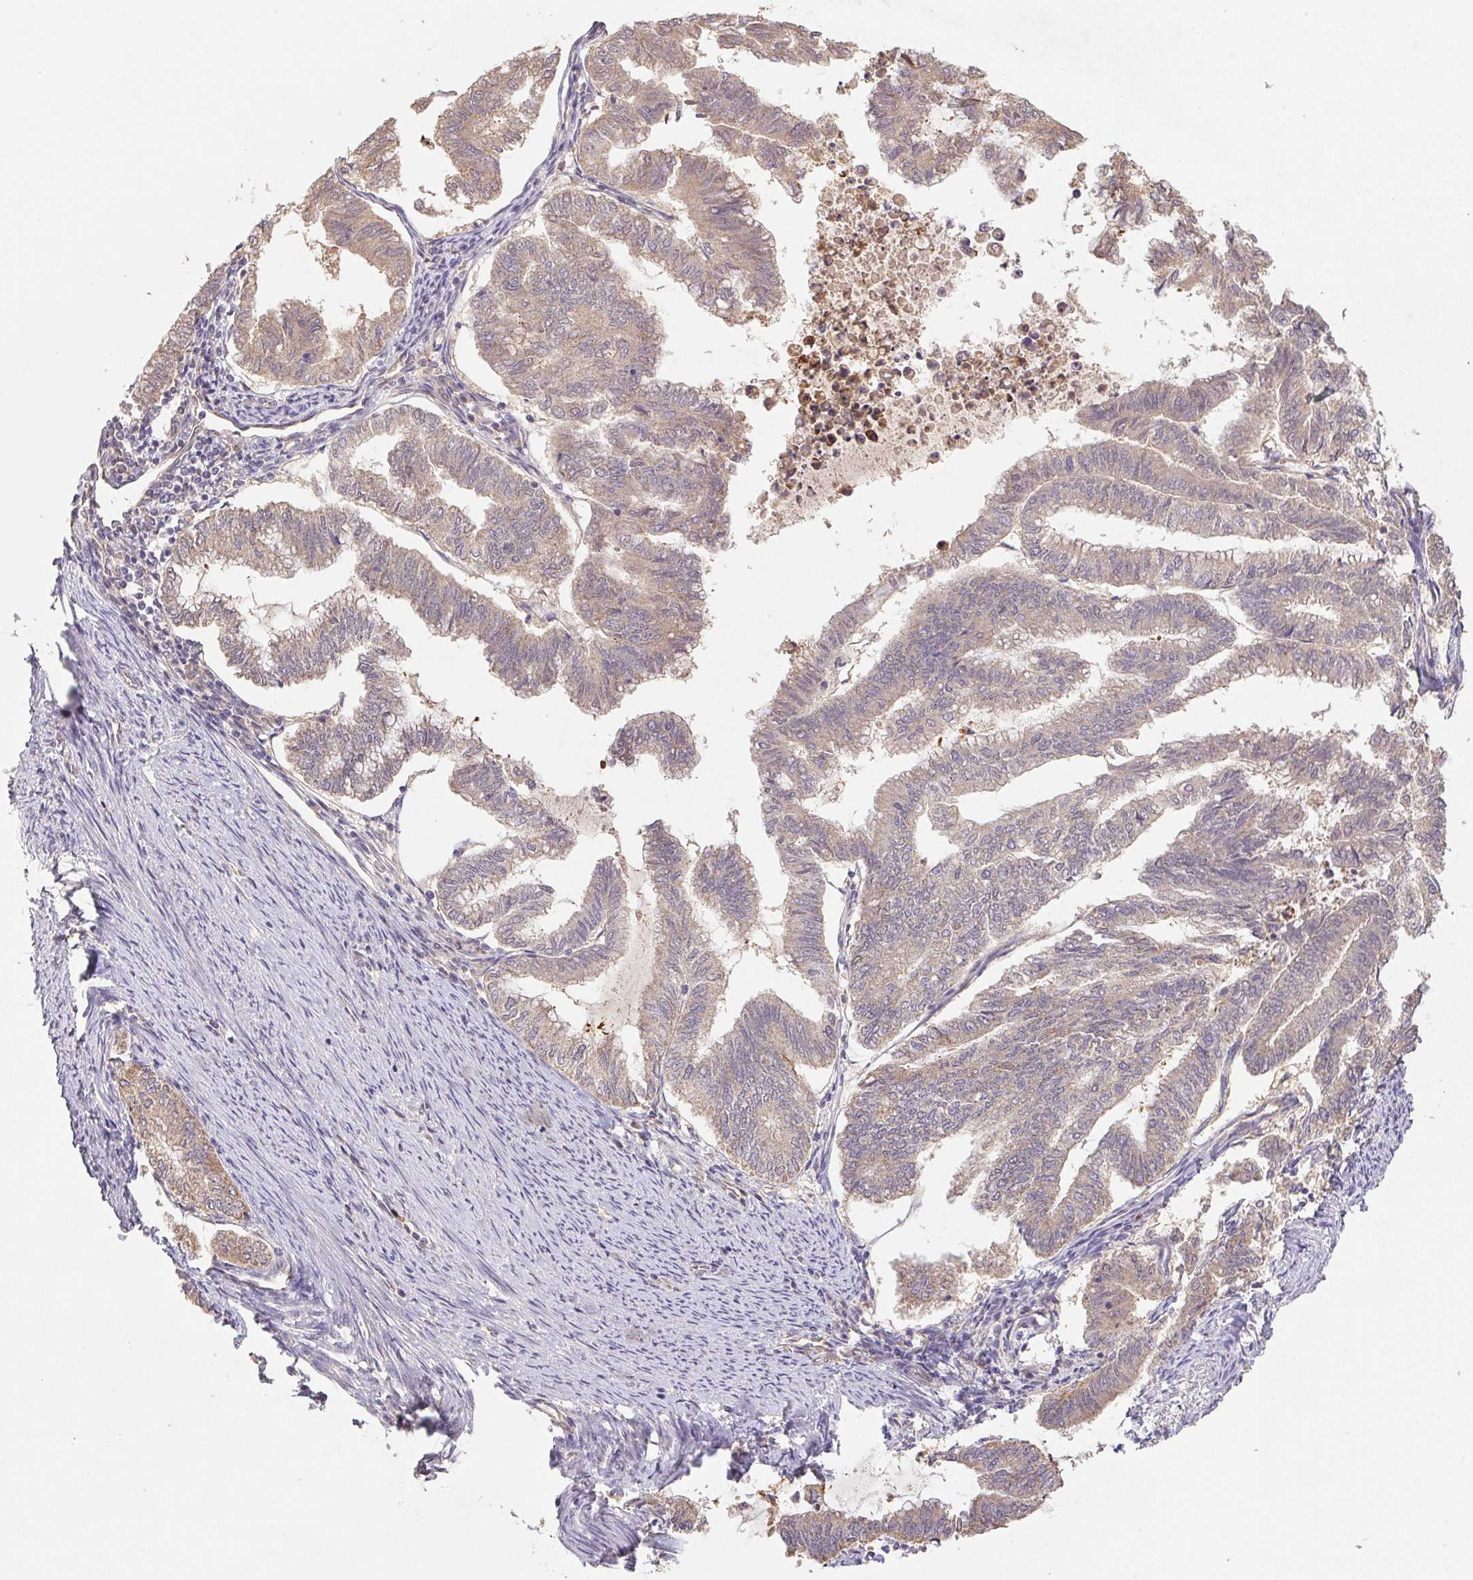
{"staining": {"intensity": "weak", "quantity": "25%-75%", "location": "cytoplasmic/membranous"}, "tissue": "endometrial cancer", "cell_type": "Tumor cells", "image_type": "cancer", "snomed": [{"axis": "morphology", "description": "Adenocarcinoma, NOS"}, {"axis": "topography", "description": "Endometrium"}], "caption": "An image of adenocarcinoma (endometrial) stained for a protein shows weak cytoplasmic/membranous brown staining in tumor cells.", "gene": "RAB11A", "patient": {"sex": "female", "age": 79}}